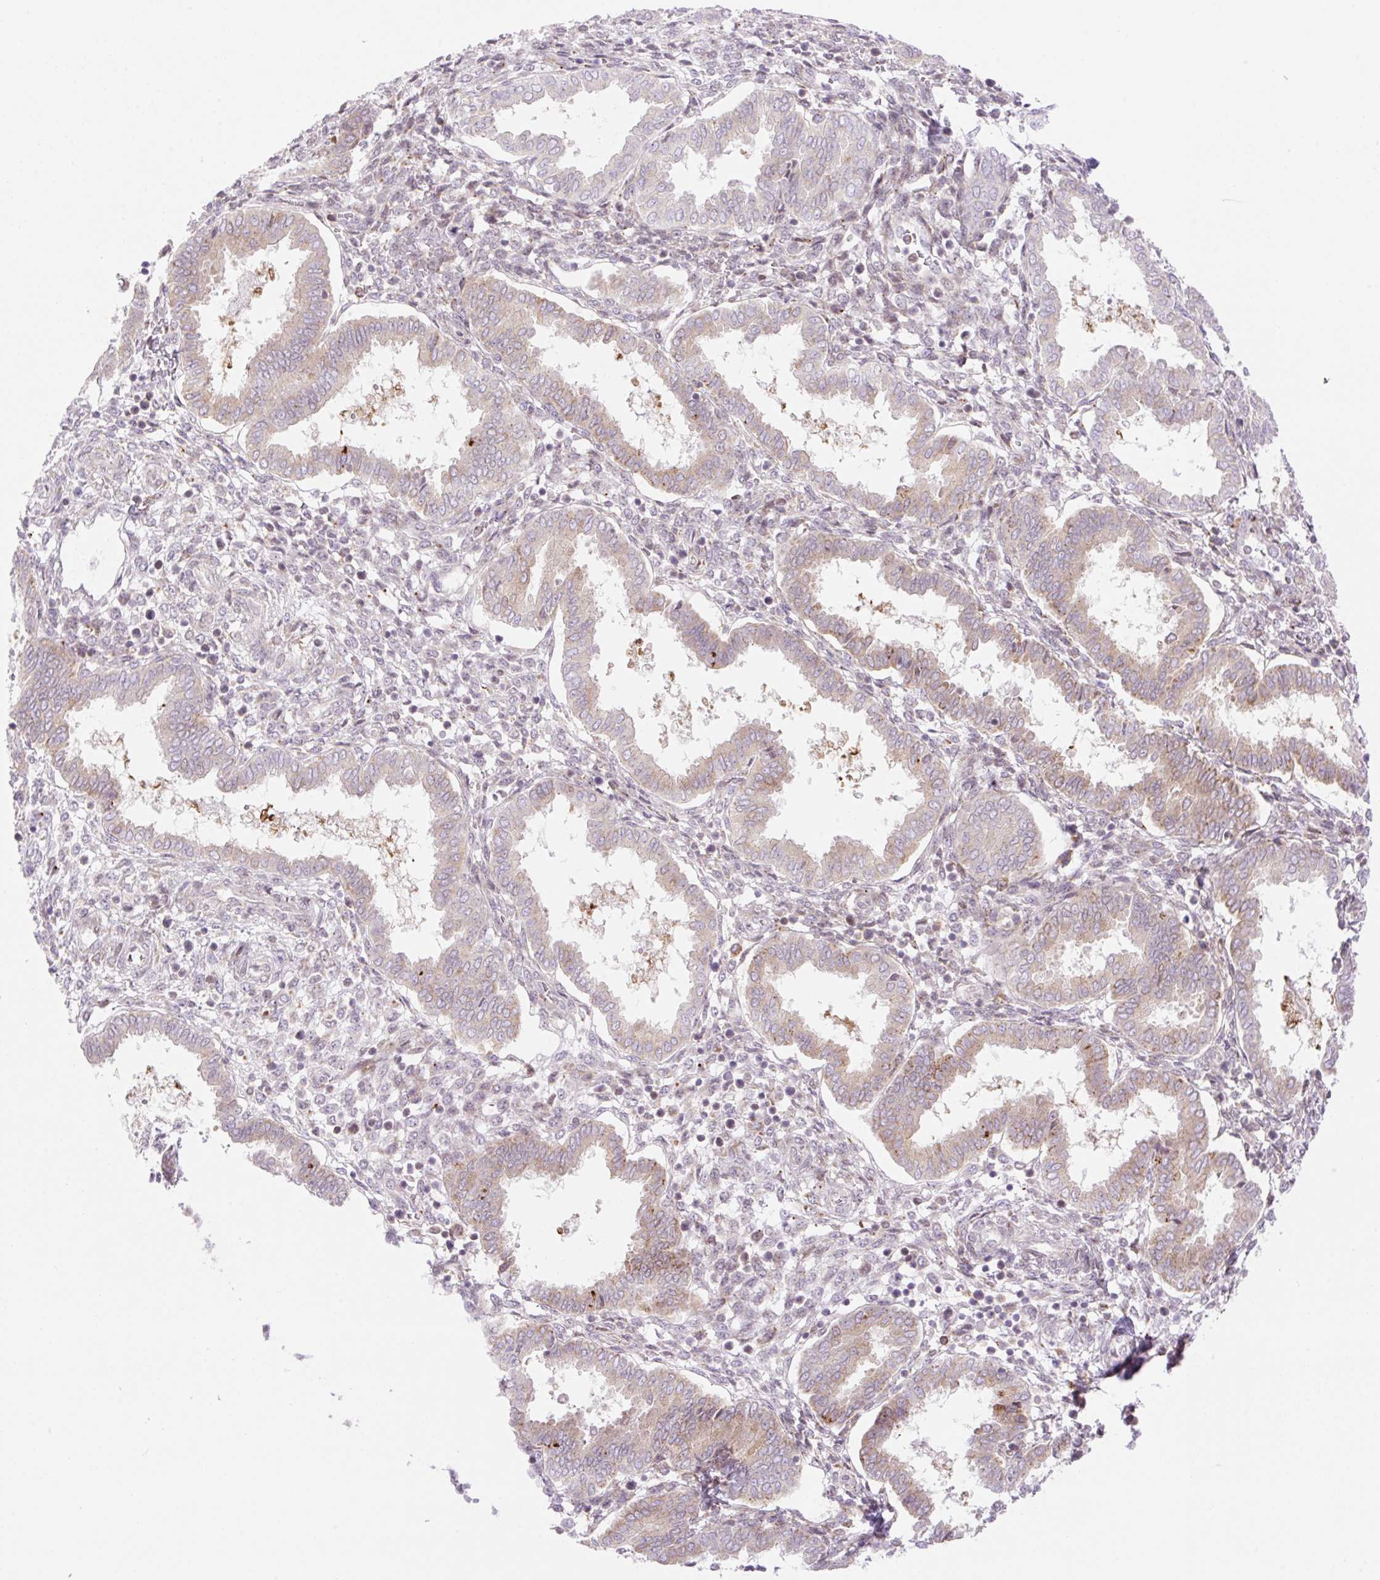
{"staining": {"intensity": "negative", "quantity": "none", "location": "none"}, "tissue": "endometrium", "cell_type": "Cells in endometrial stroma", "image_type": "normal", "snomed": [{"axis": "morphology", "description": "Normal tissue, NOS"}, {"axis": "topography", "description": "Endometrium"}], "caption": "IHC of benign human endometrium exhibits no positivity in cells in endometrial stroma.", "gene": "ENSG00000264668", "patient": {"sex": "female", "age": 24}}